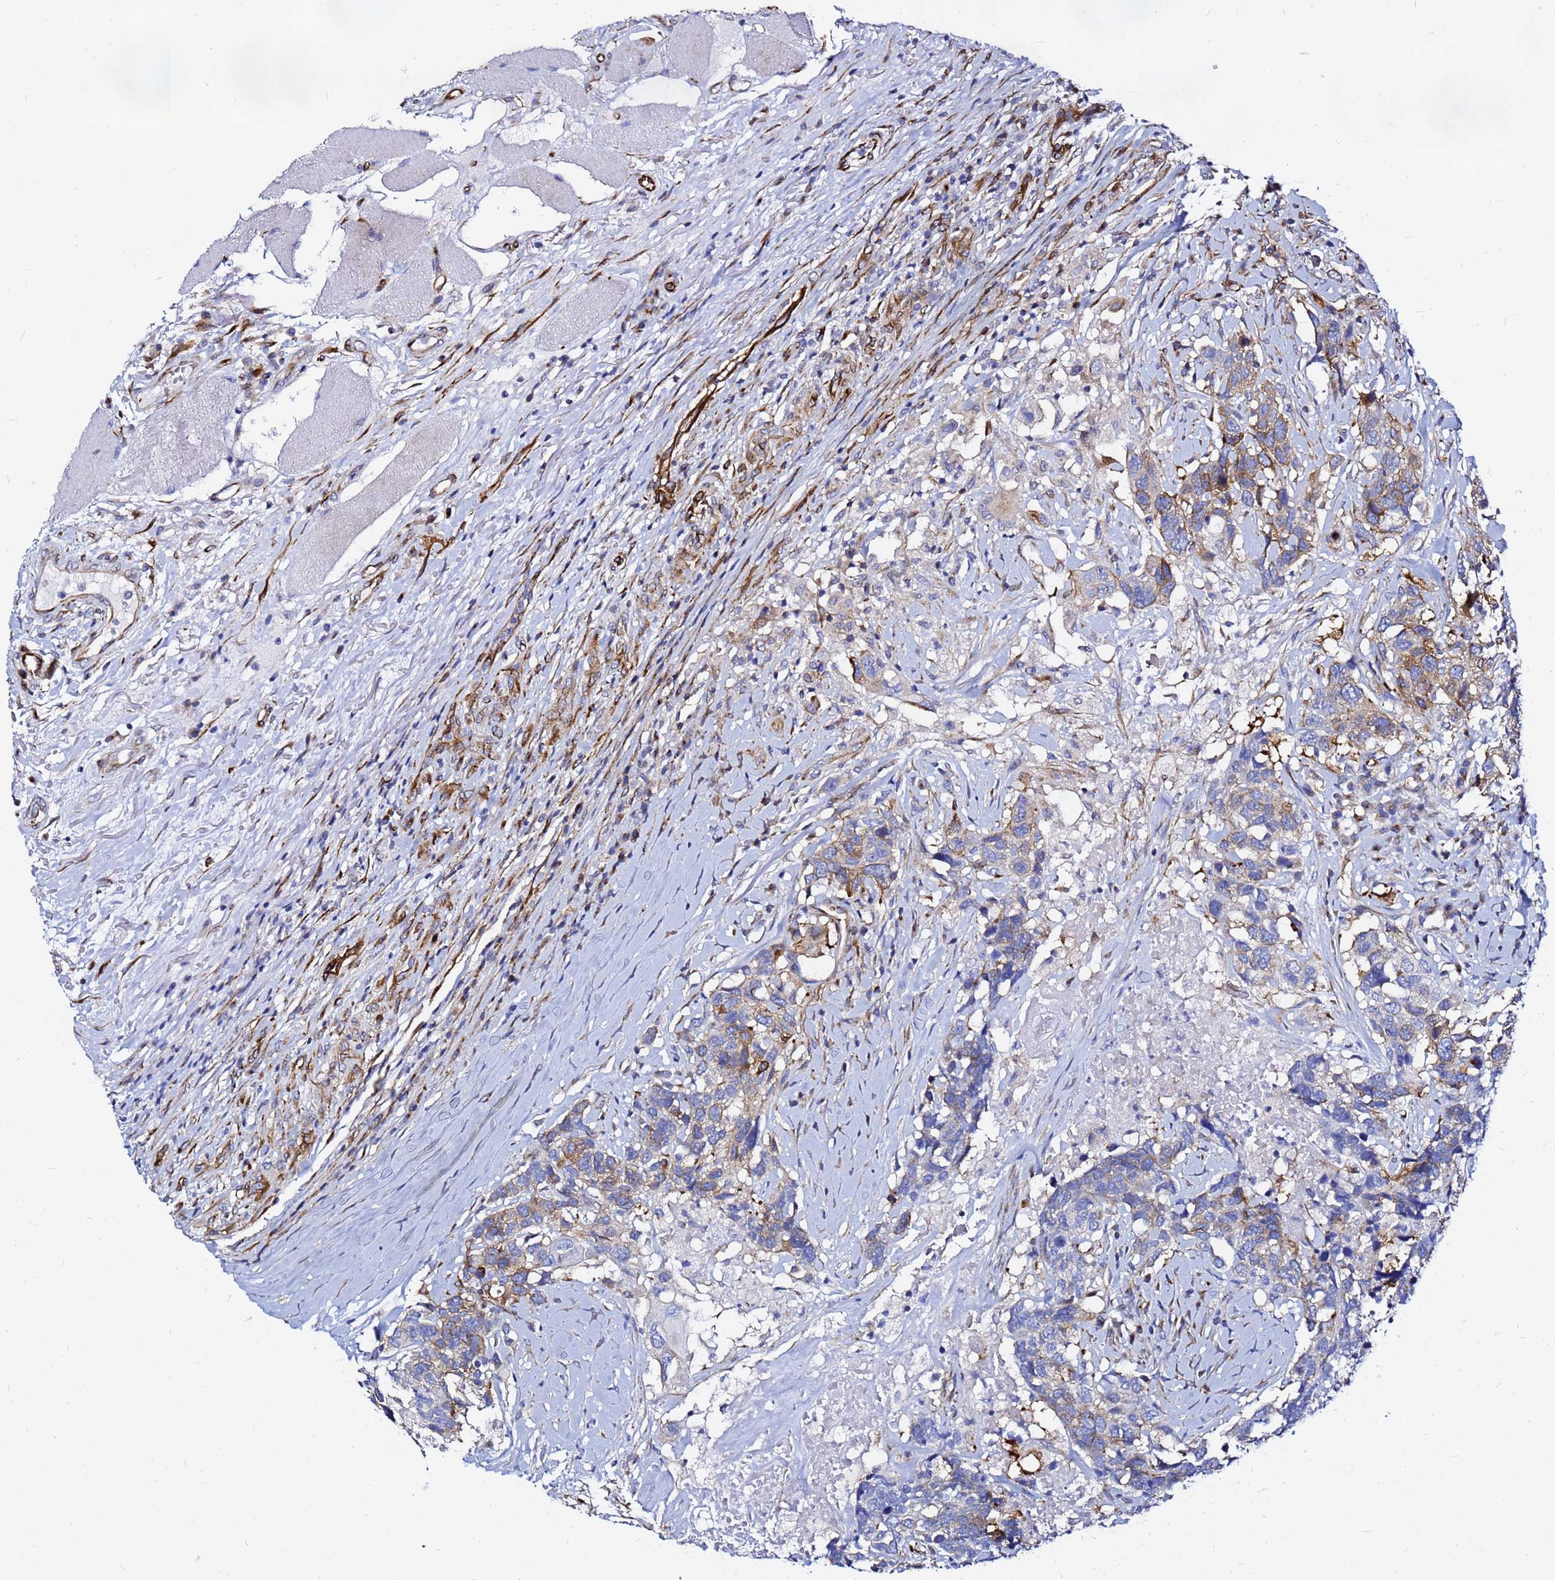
{"staining": {"intensity": "moderate", "quantity": "<25%", "location": "cytoplasmic/membranous"}, "tissue": "head and neck cancer", "cell_type": "Tumor cells", "image_type": "cancer", "snomed": [{"axis": "morphology", "description": "Squamous cell carcinoma, NOS"}, {"axis": "topography", "description": "Head-Neck"}], "caption": "Head and neck cancer (squamous cell carcinoma) stained with DAB immunohistochemistry shows low levels of moderate cytoplasmic/membranous expression in approximately <25% of tumor cells. (DAB IHC, brown staining for protein, blue staining for nuclei).", "gene": "TUBA8", "patient": {"sex": "male", "age": 66}}